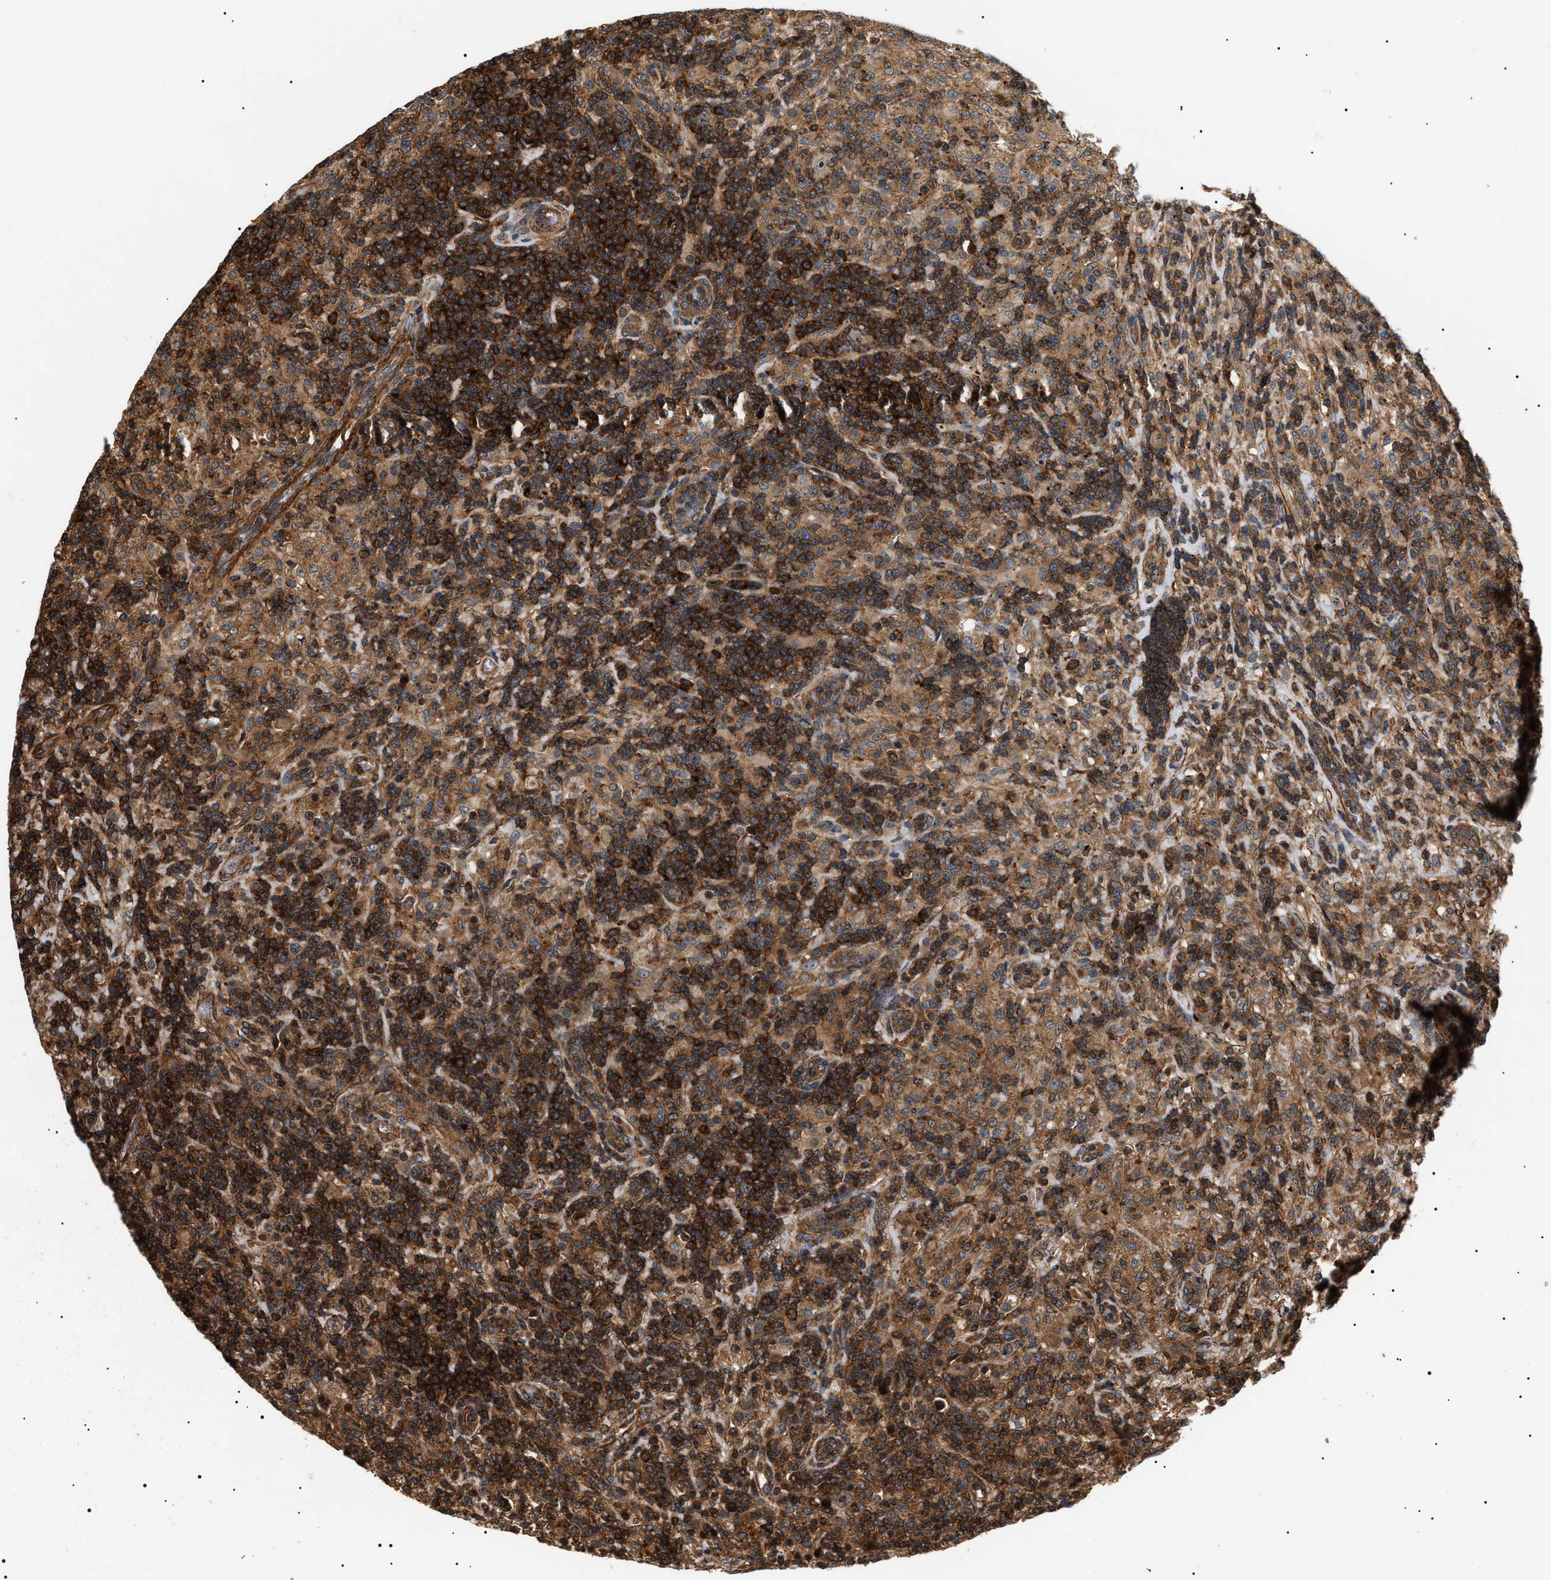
{"staining": {"intensity": "moderate", "quantity": ">75%", "location": "cytoplasmic/membranous"}, "tissue": "lymphoma", "cell_type": "Tumor cells", "image_type": "cancer", "snomed": [{"axis": "morphology", "description": "Hodgkin's disease, NOS"}, {"axis": "topography", "description": "Lymph node"}], "caption": "Protein expression analysis of Hodgkin's disease demonstrates moderate cytoplasmic/membranous staining in approximately >75% of tumor cells. Immunohistochemistry (ihc) stains the protein in brown and the nuclei are stained blue.", "gene": "SH3GLB2", "patient": {"sex": "male", "age": 70}}